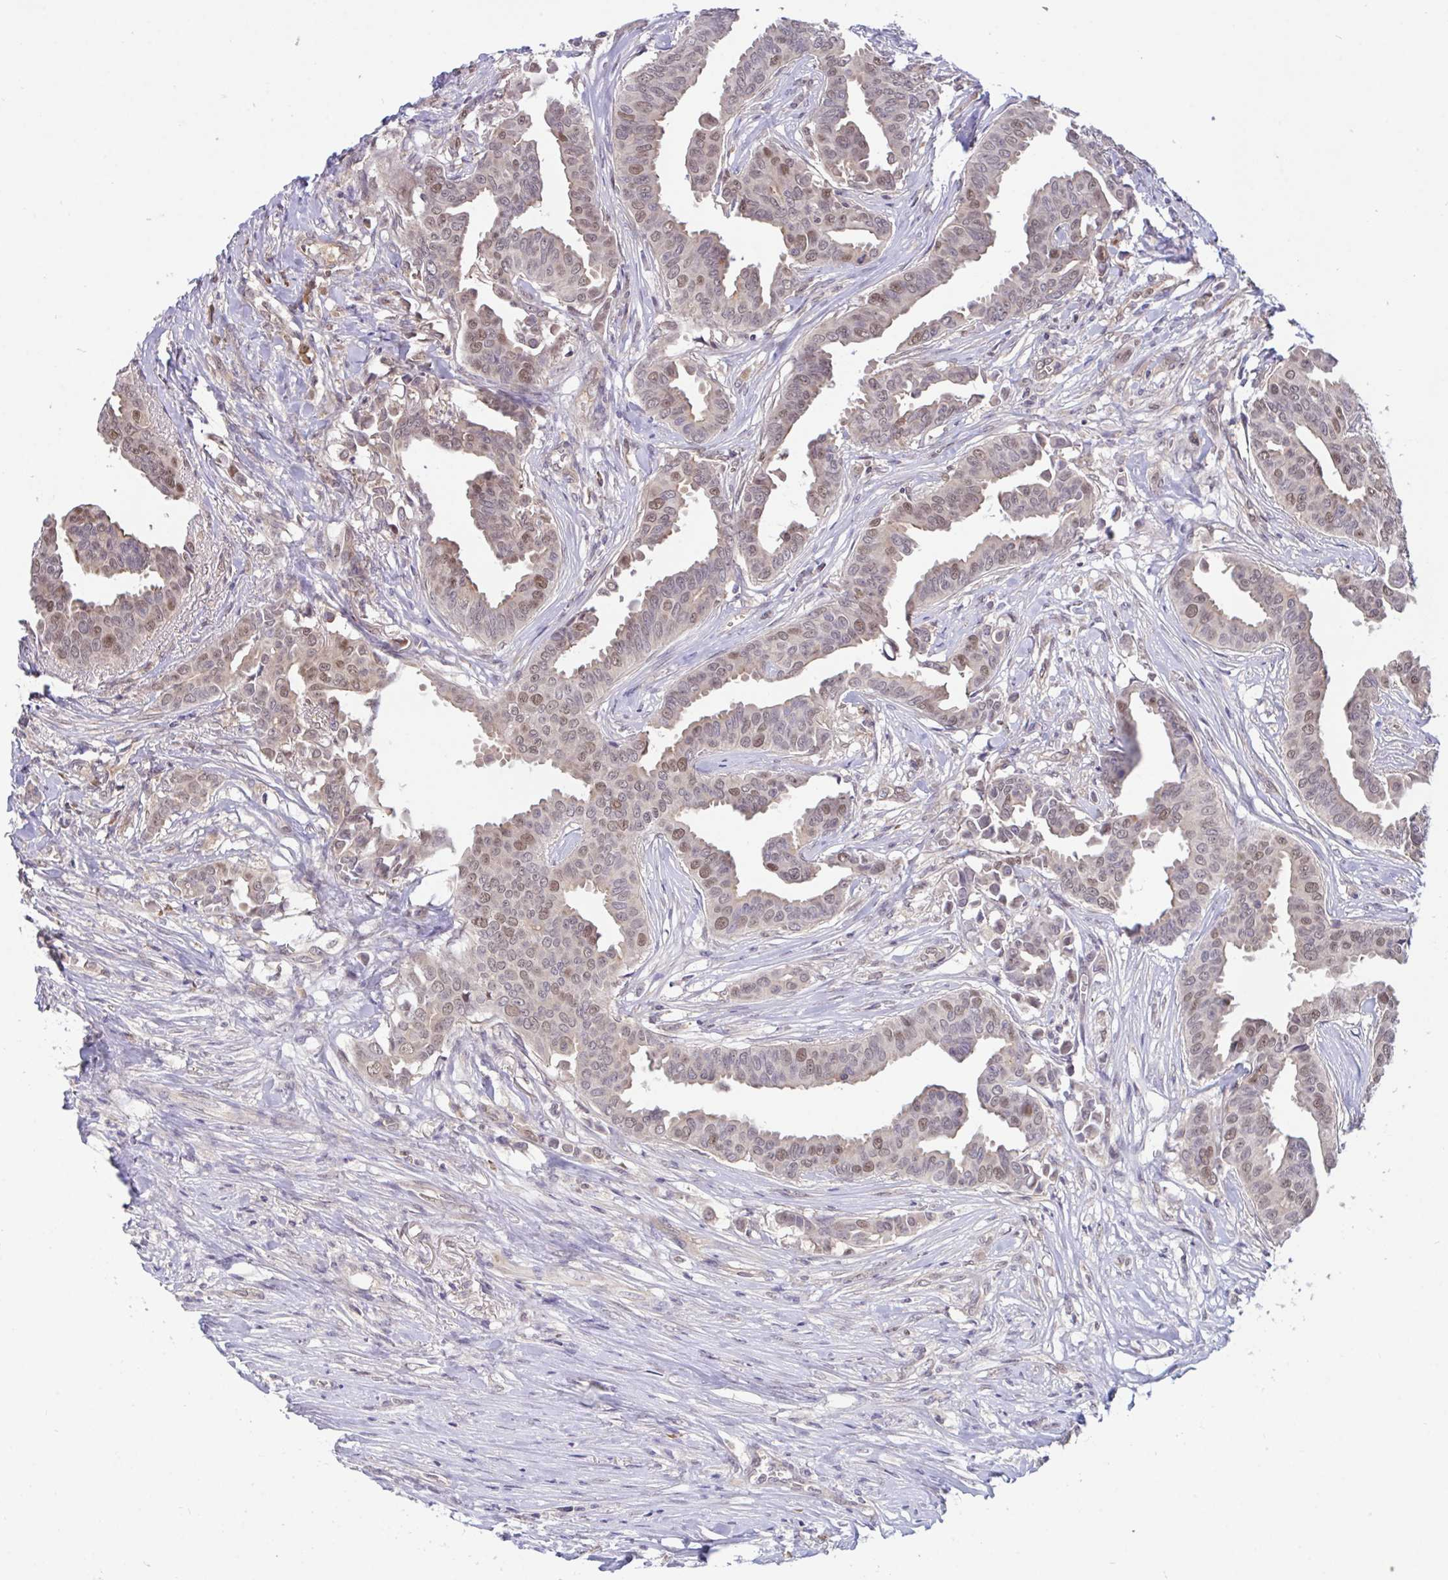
{"staining": {"intensity": "moderate", "quantity": ">75%", "location": "nuclear"}, "tissue": "breast cancer", "cell_type": "Tumor cells", "image_type": "cancer", "snomed": [{"axis": "morphology", "description": "Duct carcinoma"}, {"axis": "topography", "description": "Breast"}], "caption": "Protein expression analysis of human breast cancer reveals moderate nuclear expression in approximately >75% of tumor cells.", "gene": "ZNF444", "patient": {"sex": "female", "age": 45}}